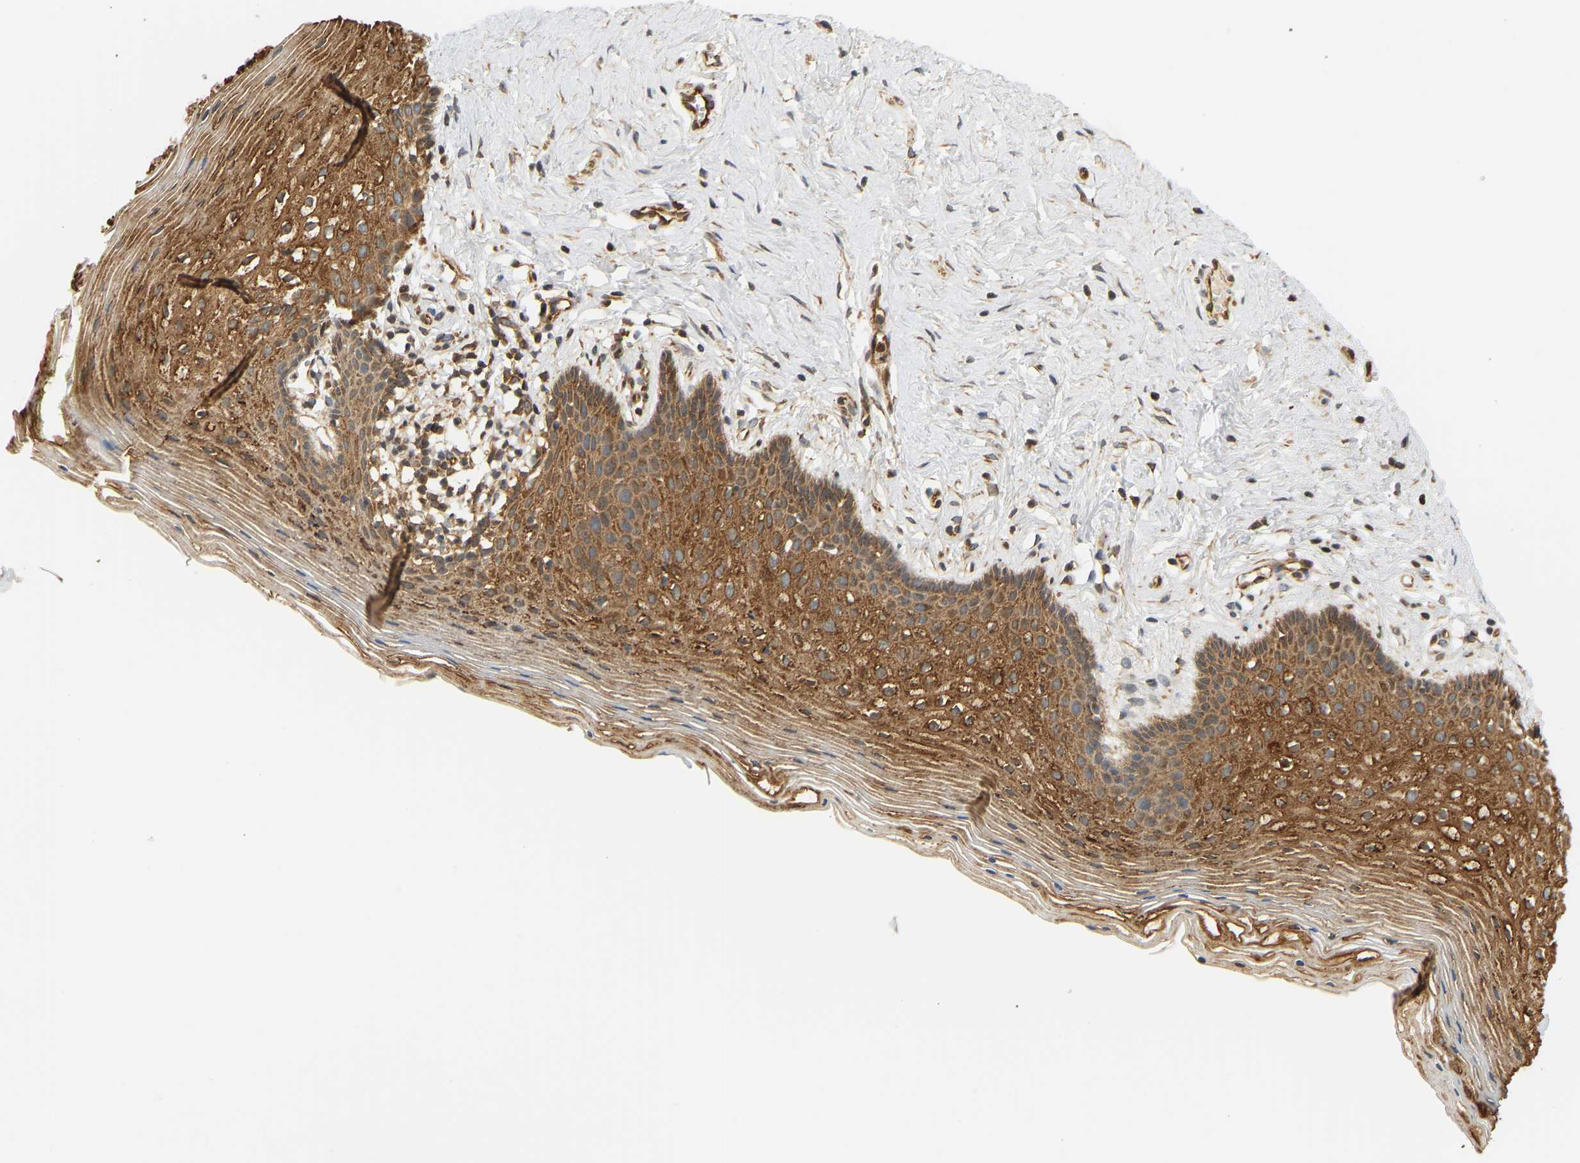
{"staining": {"intensity": "strong", "quantity": ">75%", "location": "cytoplasmic/membranous"}, "tissue": "vagina", "cell_type": "Squamous epithelial cells", "image_type": "normal", "snomed": [{"axis": "morphology", "description": "Normal tissue, NOS"}, {"axis": "topography", "description": "Vagina"}], "caption": "IHC histopathology image of normal human vagina stained for a protein (brown), which shows high levels of strong cytoplasmic/membranous positivity in about >75% of squamous epithelial cells.", "gene": "CEP57", "patient": {"sex": "female", "age": 32}}